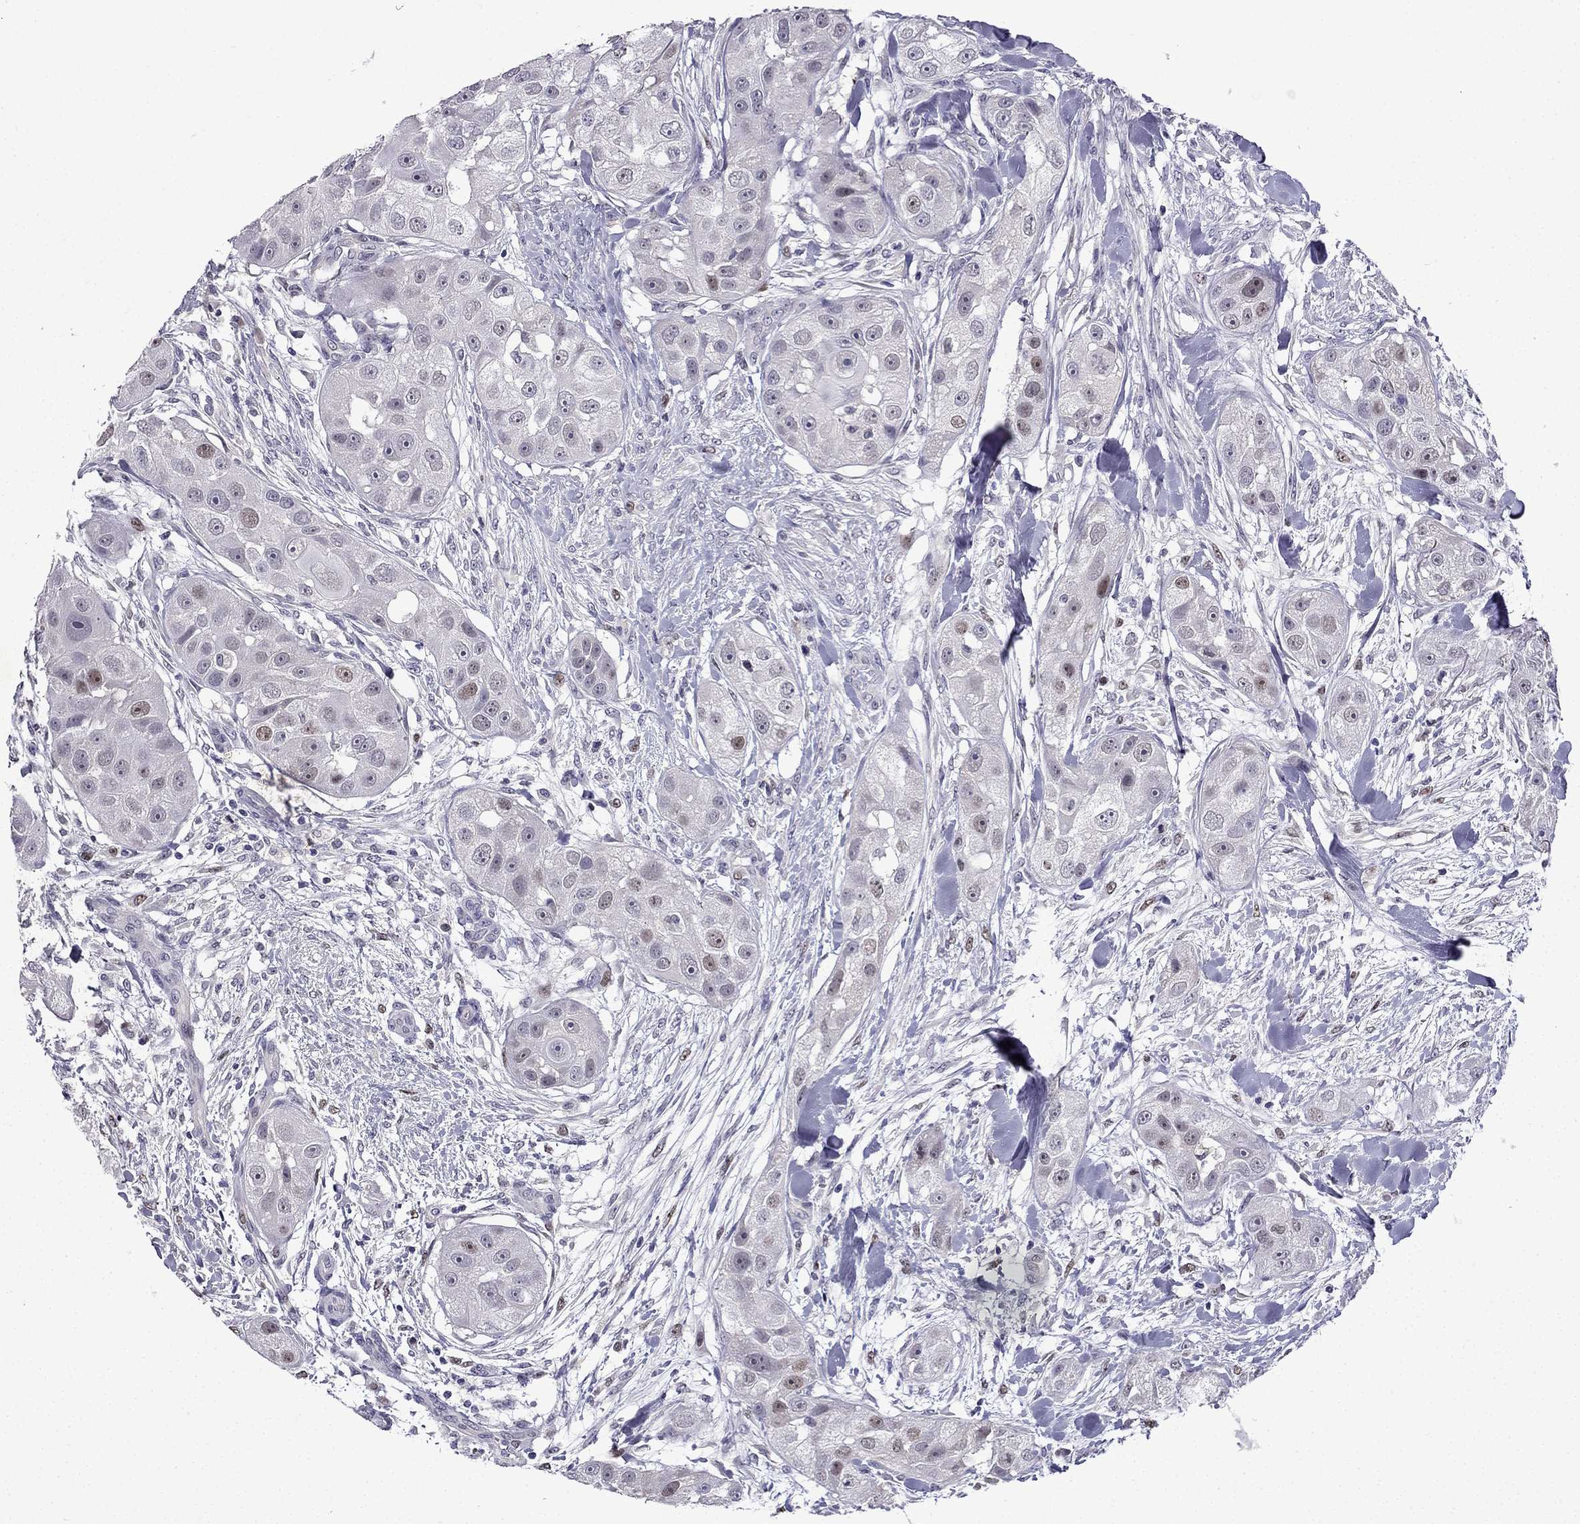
{"staining": {"intensity": "weak", "quantity": "<25%", "location": "nuclear"}, "tissue": "head and neck cancer", "cell_type": "Tumor cells", "image_type": "cancer", "snomed": [{"axis": "morphology", "description": "Squamous cell carcinoma, NOS"}, {"axis": "topography", "description": "Head-Neck"}], "caption": "Head and neck squamous cell carcinoma stained for a protein using immunohistochemistry (IHC) exhibits no expression tumor cells.", "gene": "UHRF1", "patient": {"sex": "male", "age": 51}}